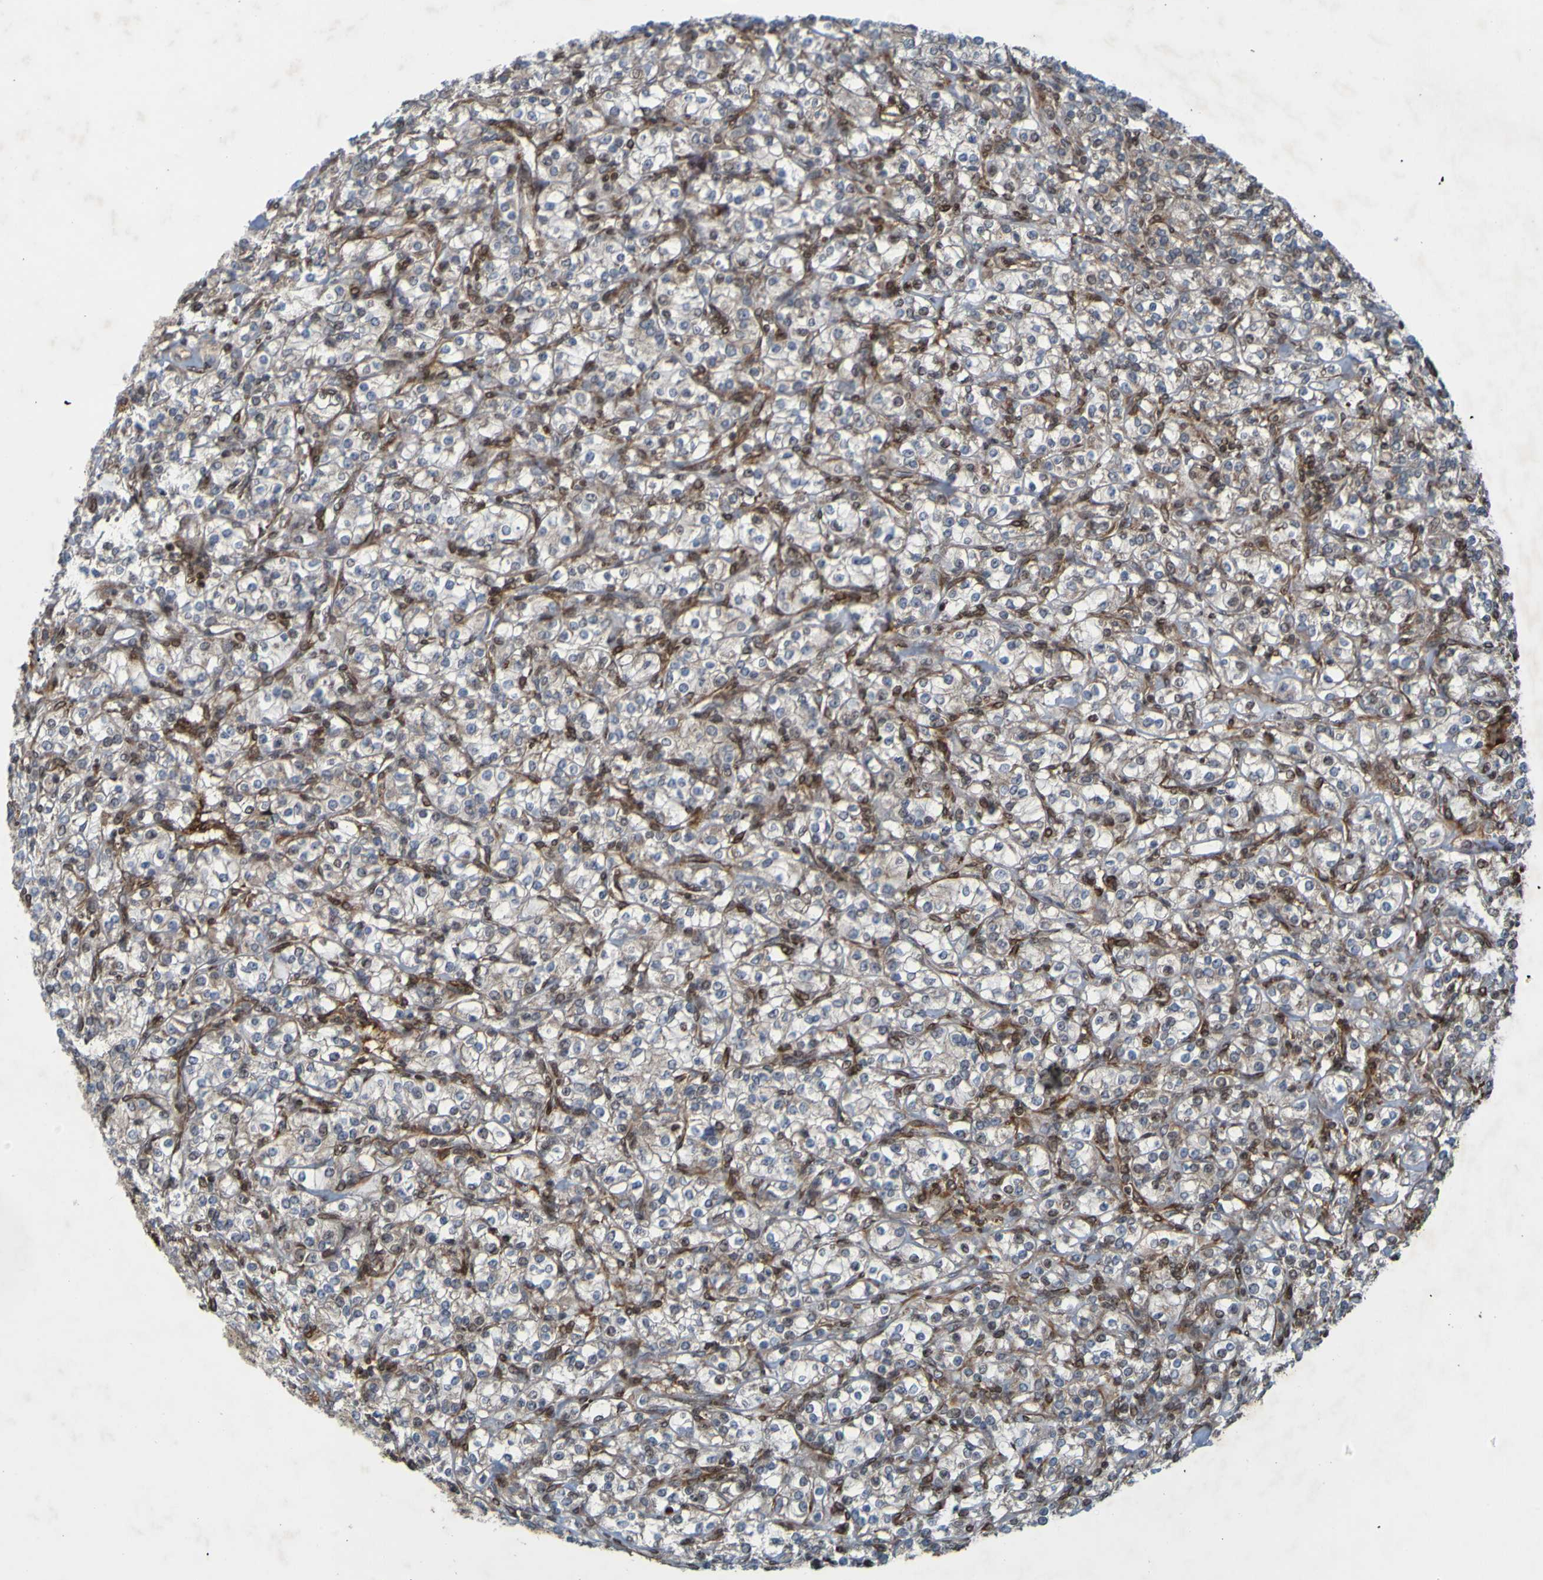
{"staining": {"intensity": "weak", "quantity": "25%-75%", "location": "cytoplasmic/membranous"}, "tissue": "renal cancer", "cell_type": "Tumor cells", "image_type": "cancer", "snomed": [{"axis": "morphology", "description": "Adenocarcinoma, NOS"}, {"axis": "topography", "description": "Kidney"}], "caption": "Immunohistochemistry (DAB (3,3'-diaminobenzidine)) staining of renal cancer reveals weak cytoplasmic/membranous protein staining in about 25%-75% of tumor cells. (DAB IHC, brown staining for protein, blue staining for nuclei).", "gene": "GUCY1A1", "patient": {"sex": "male", "age": 77}}